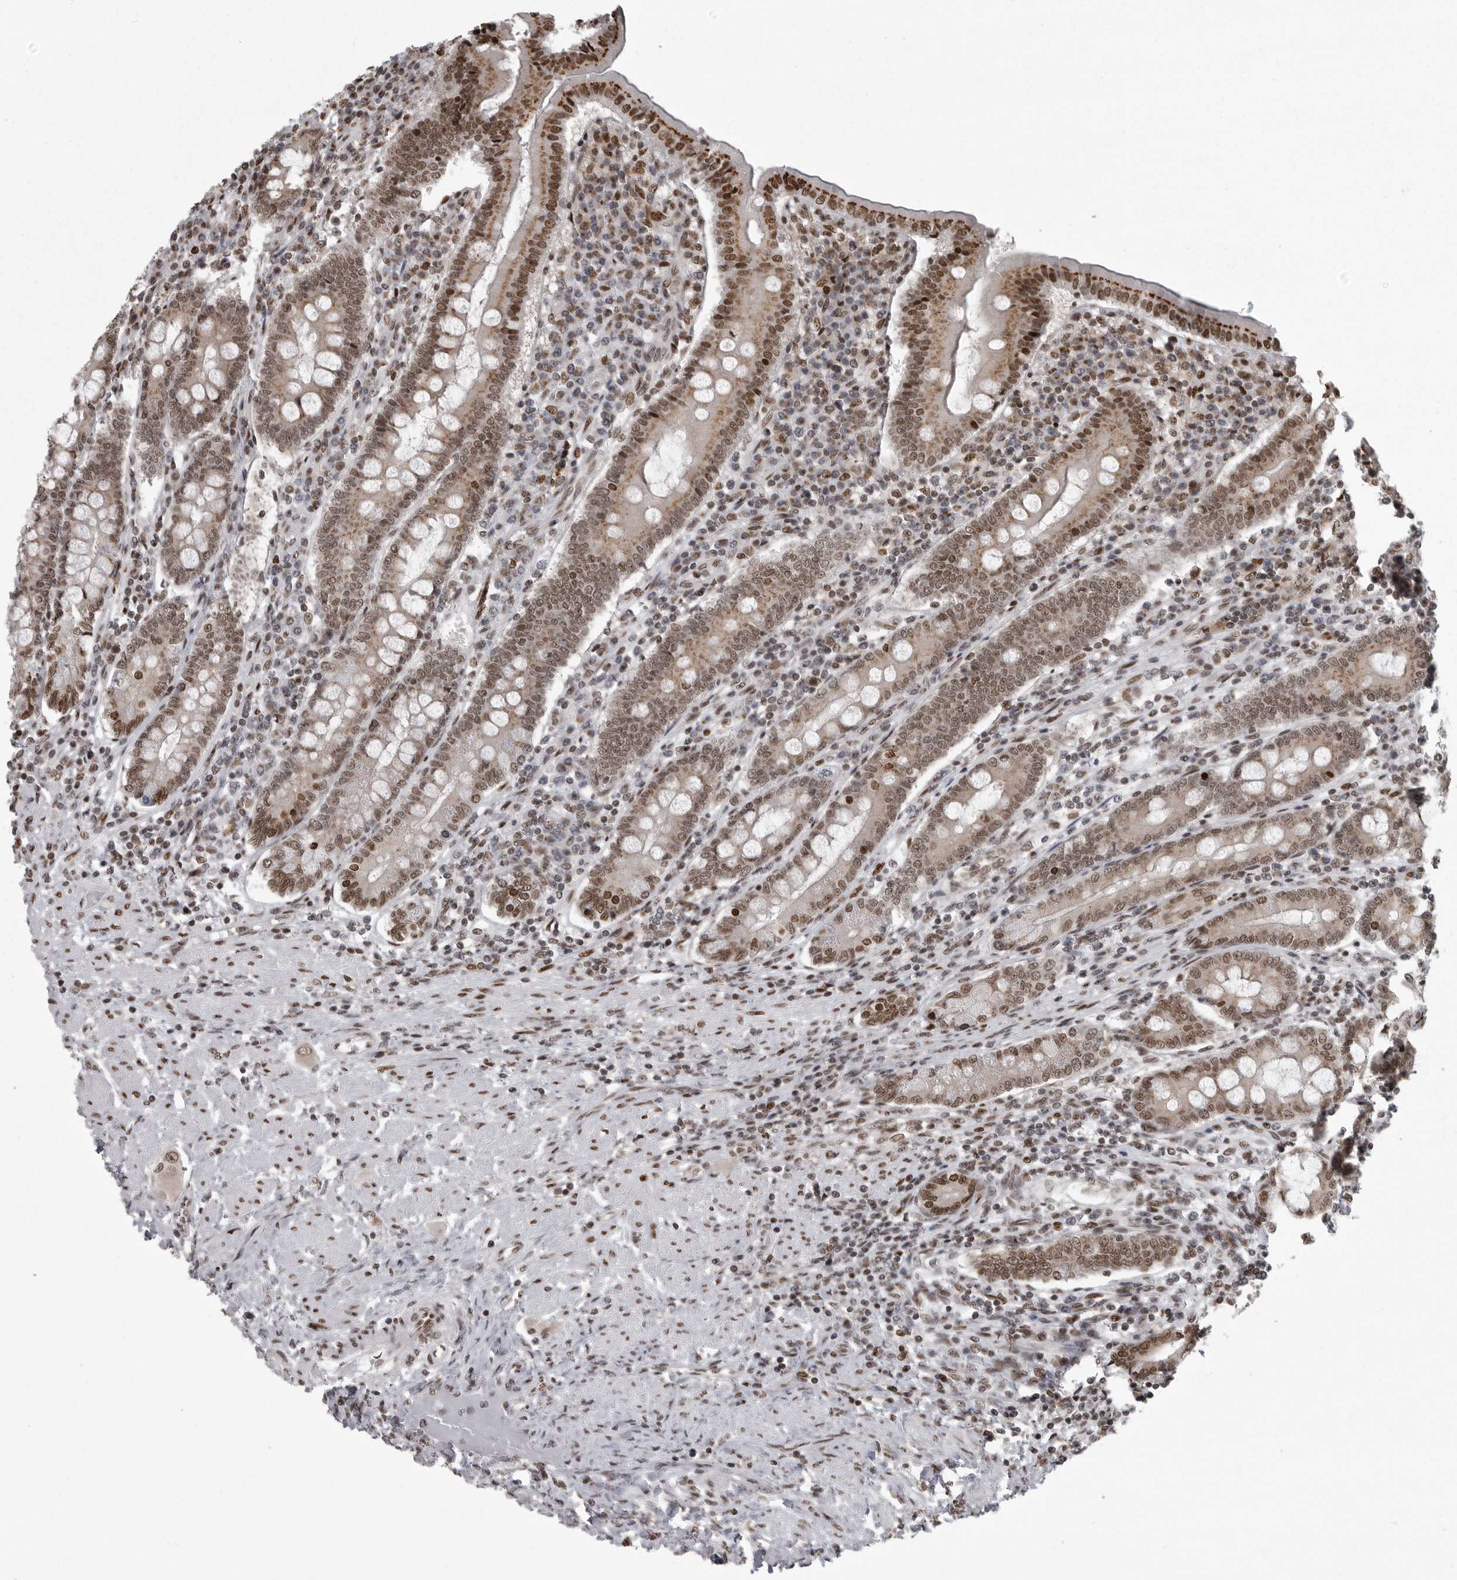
{"staining": {"intensity": "moderate", "quantity": ">75%", "location": "cytoplasmic/membranous,nuclear"}, "tissue": "duodenum", "cell_type": "Glandular cells", "image_type": "normal", "snomed": [{"axis": "morphology", "description": "Normal tissue, NOS"}, {"axis": "morphology", "description": "Adenocarcinoma, NOS"}, {"axis": "topography", "description": "Pancreas"}, {"axis": "topography", "description": "Duodenum"}], "caption": "An immunohistochemistry micrograph of benign tissue is shown. Protein staining in brown shows moderate cytoplasmic/membranous,nuclear positivity in duodenum within glandular cells. The staining is performed using DAB (3,3'-diaminobenzidine) brown chromogen to label protein expression. The nuclei are counter-stained blue using hematoxylin.", "gene": "YAF2", "patient": {"sex": "male", "age": 50}}